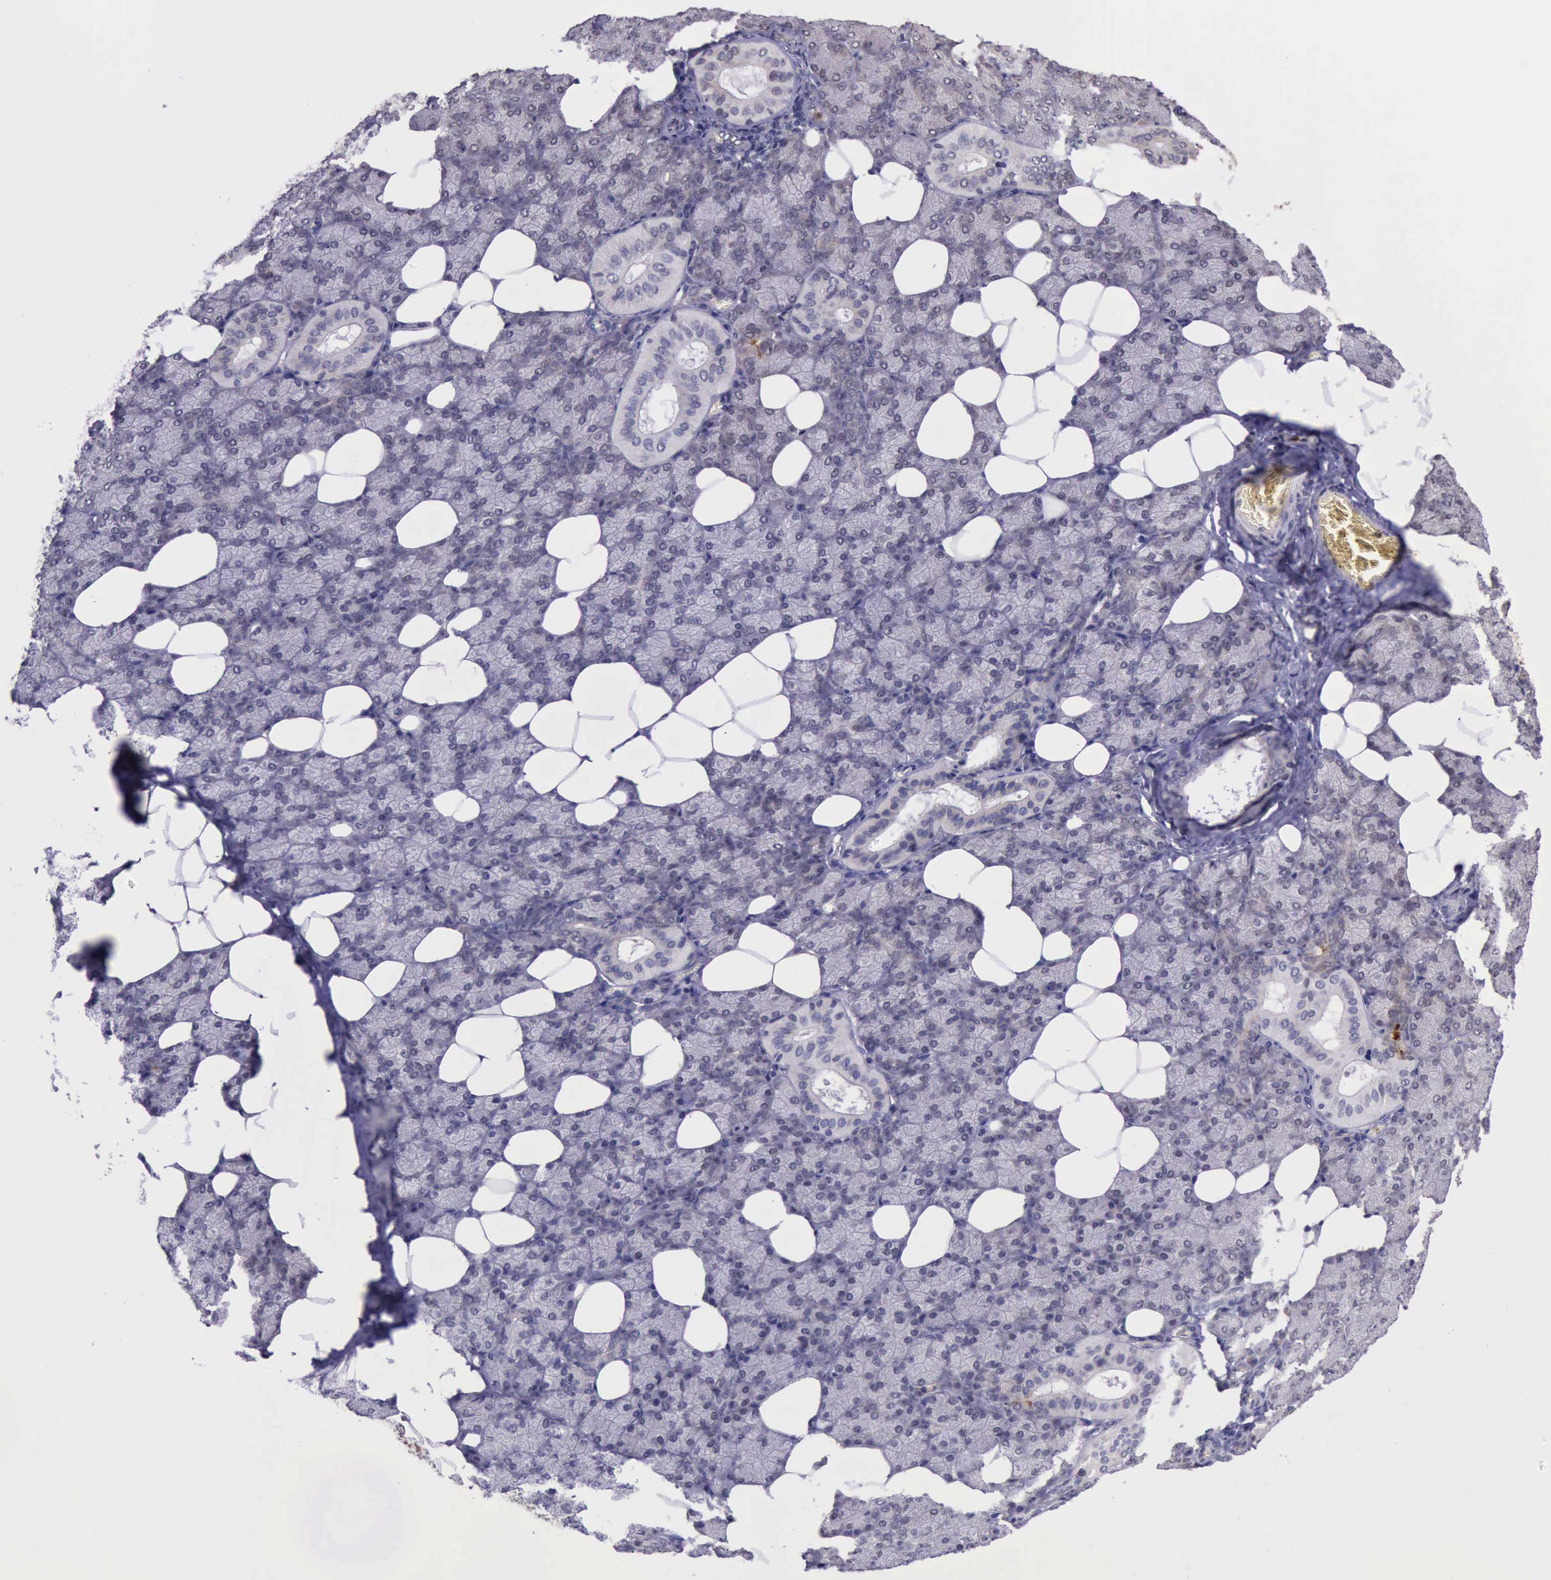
{"staining": {"intensity": "moderate", "quantity": ">75%", "location": "cytoplasmic/membranous"}, "tissue": "salivary gland", "cell_type": "Glandular cells", "image_type": "normal", "snomed": [{"axis": "morphology", "description": "Normal tissue, NOS"}, {"axis": "topography", "description": "Lymph node"}, {"axis": "topography", "description": "Salivary gland"}], "caption": "A photomicrograph showing moderate cytoplasmic/membranous positivity in approximately >75% of glandular cells in benign salivary gland, as visualized by brown immunohistochemical staining.", "gene": "PLEK2", "patient": {"sex": "male", "age": 8}}